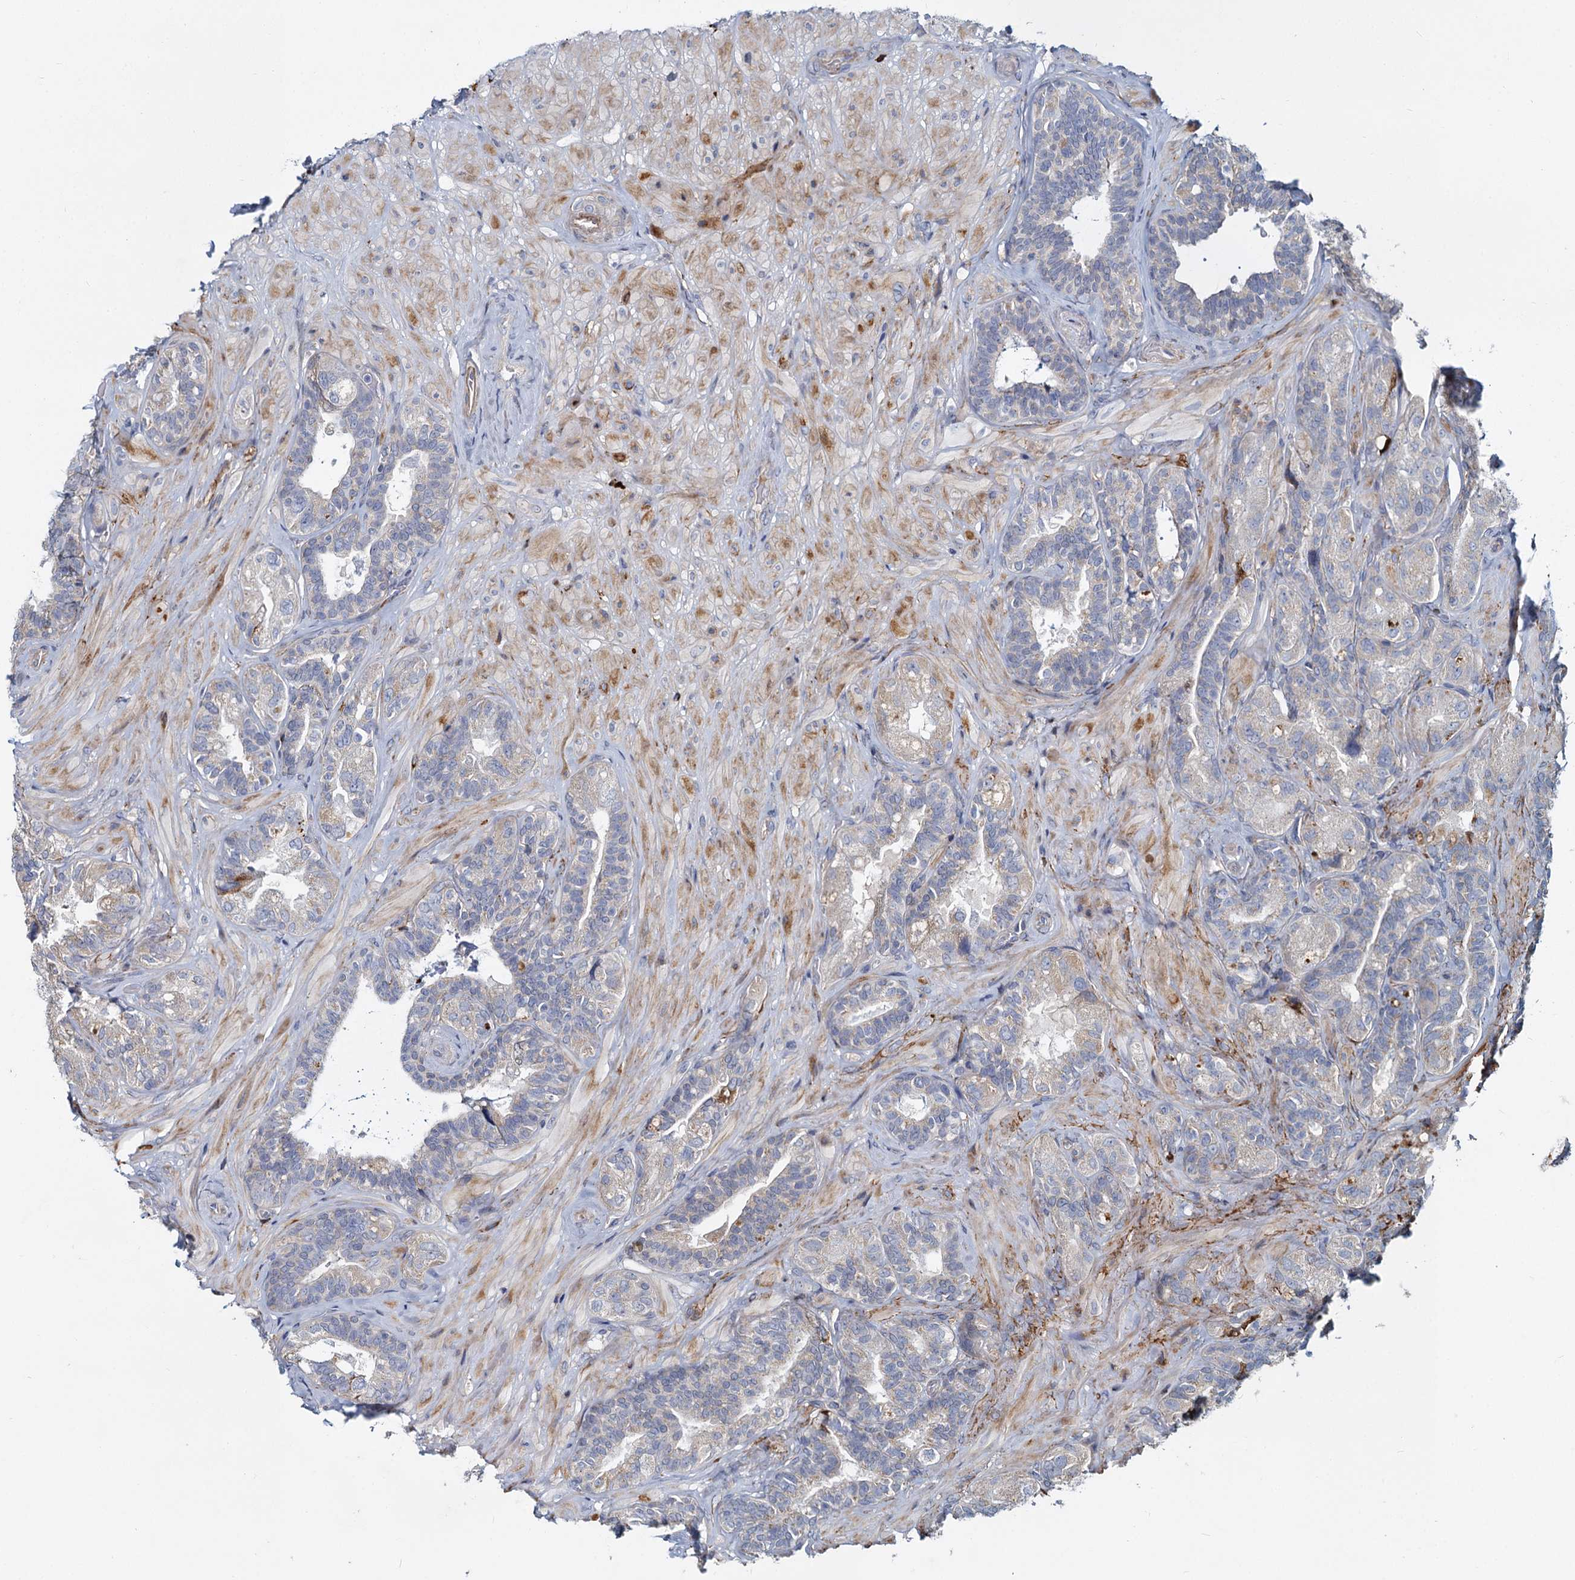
{"staining": {"intensity": "moderate", "quantity": "<25%", "location": "cytoplasmic/membranous"}, "tissue": "seminal vesicle", "cell_type": "Glandular cells", "image_type": "normal", "snomed": [{"axis": "morphology", "description": "Normal tissue, NOS"}, {"axis": "topography", "description": "Prostate and seminal vesicle, NOS"}, {"axis": "topography", "description": "Prostate"}, {"axis": "topography", "description": "Seminal veicle"}], "caption": "There is low levels of moderate cytoplasmic/membranous expression in glandular cells of unremarkable seminal vesicle, as demonstrated by immunohistochemical staining (brown color).", "gene": "DCUN1D2", "patient": {"sex": "male", "age": 67}}